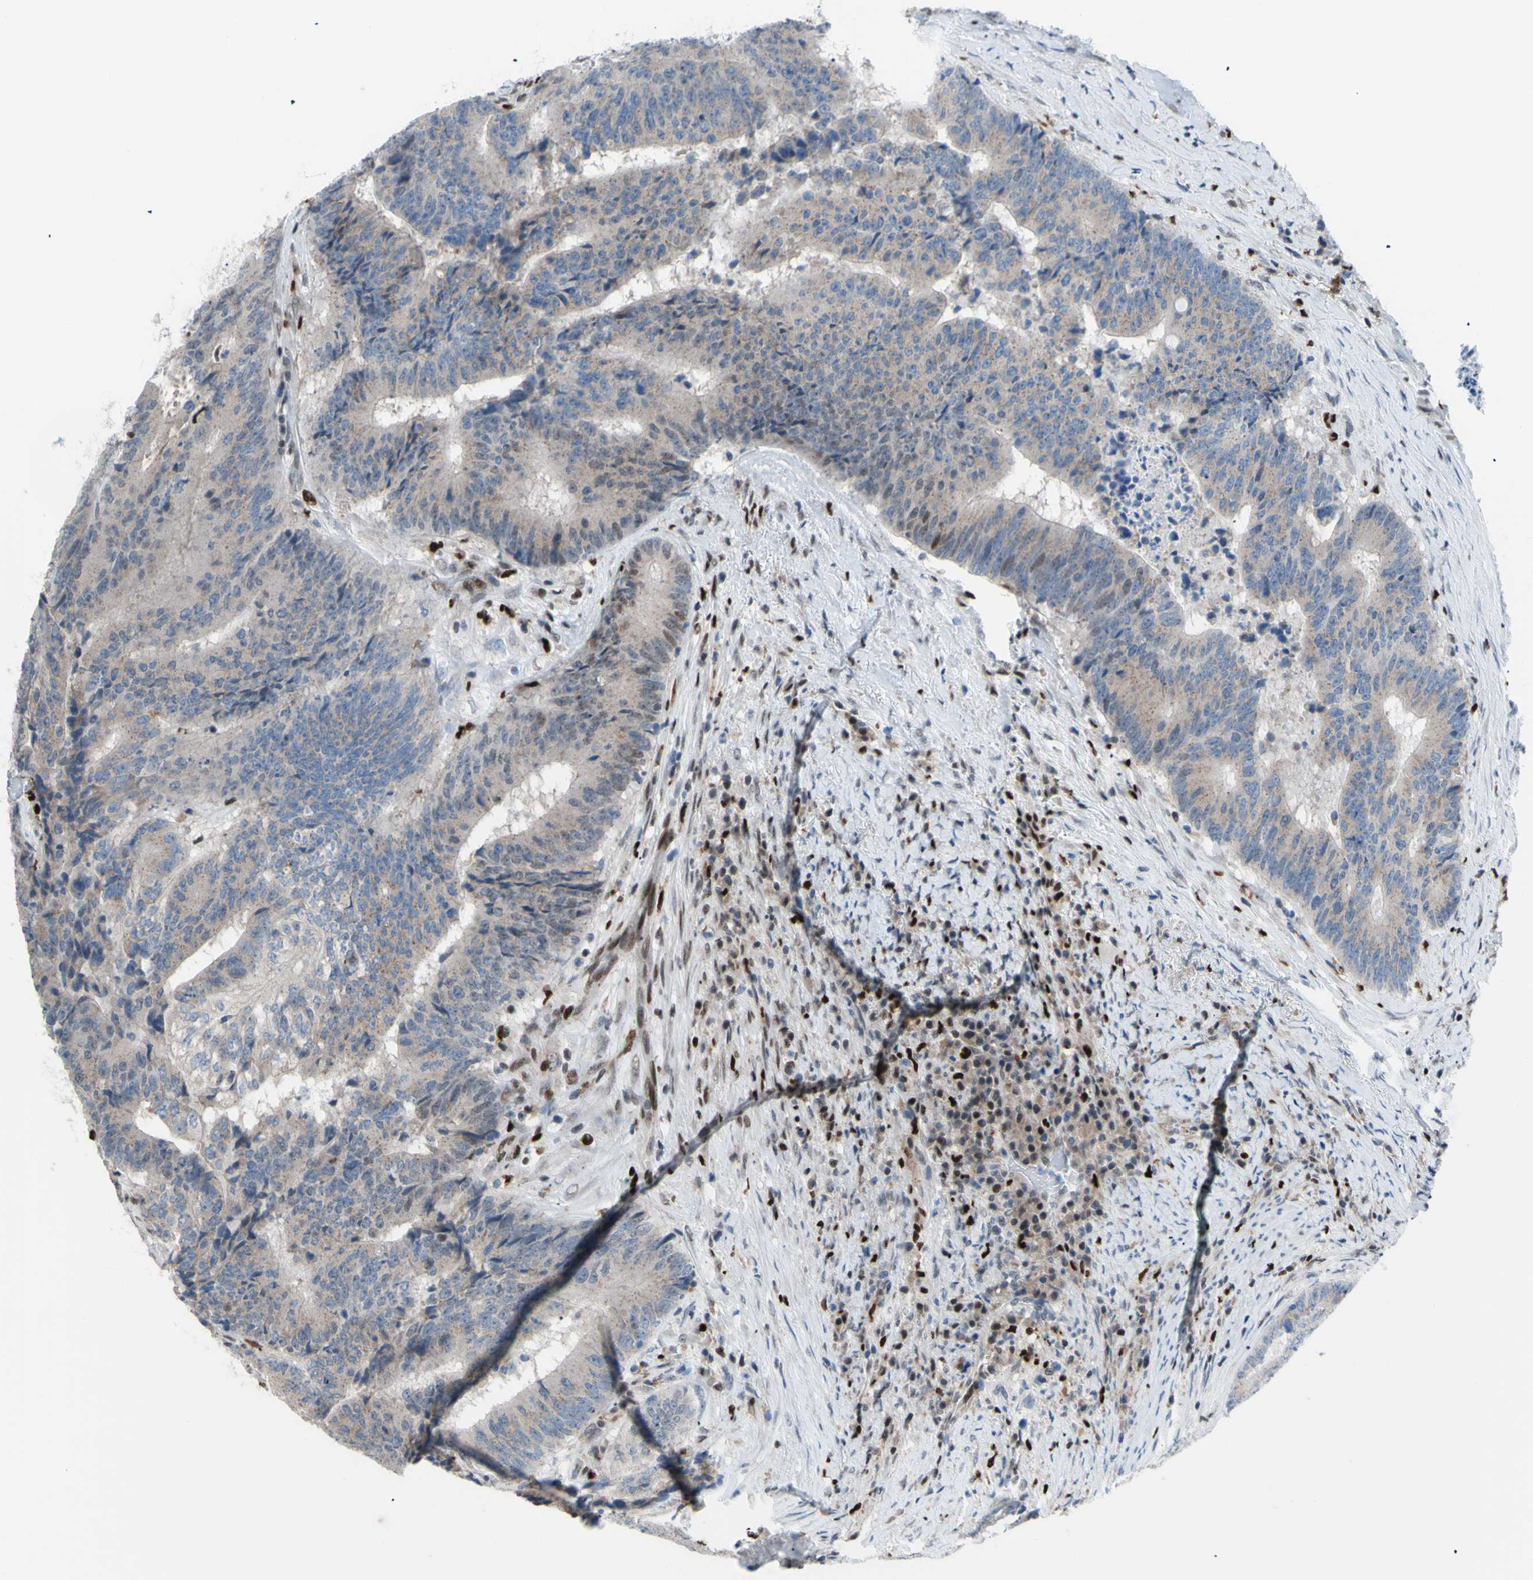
{"staining": {"intensity": "weak", "quantity": ">75%", "location": "cytoplasmic/membranous"}, "tissue": "colorectal cancer", "cell_type": "Tumor cells", "image_type": "cancer", "snomed": [{"axis": "morphology", "description": "Adenocarcinoma, NOS"}, {"axis": "topography", "description": "Rectum"}], "caption": "Approximately >75% of tumor cells in human colorectal cancer exhibit weak cytoplasmic/membranous protein staining as visualized by brown immunohistochemical staining.", "gene": "EED", "patient": {"sex": "male", "age": 72}}